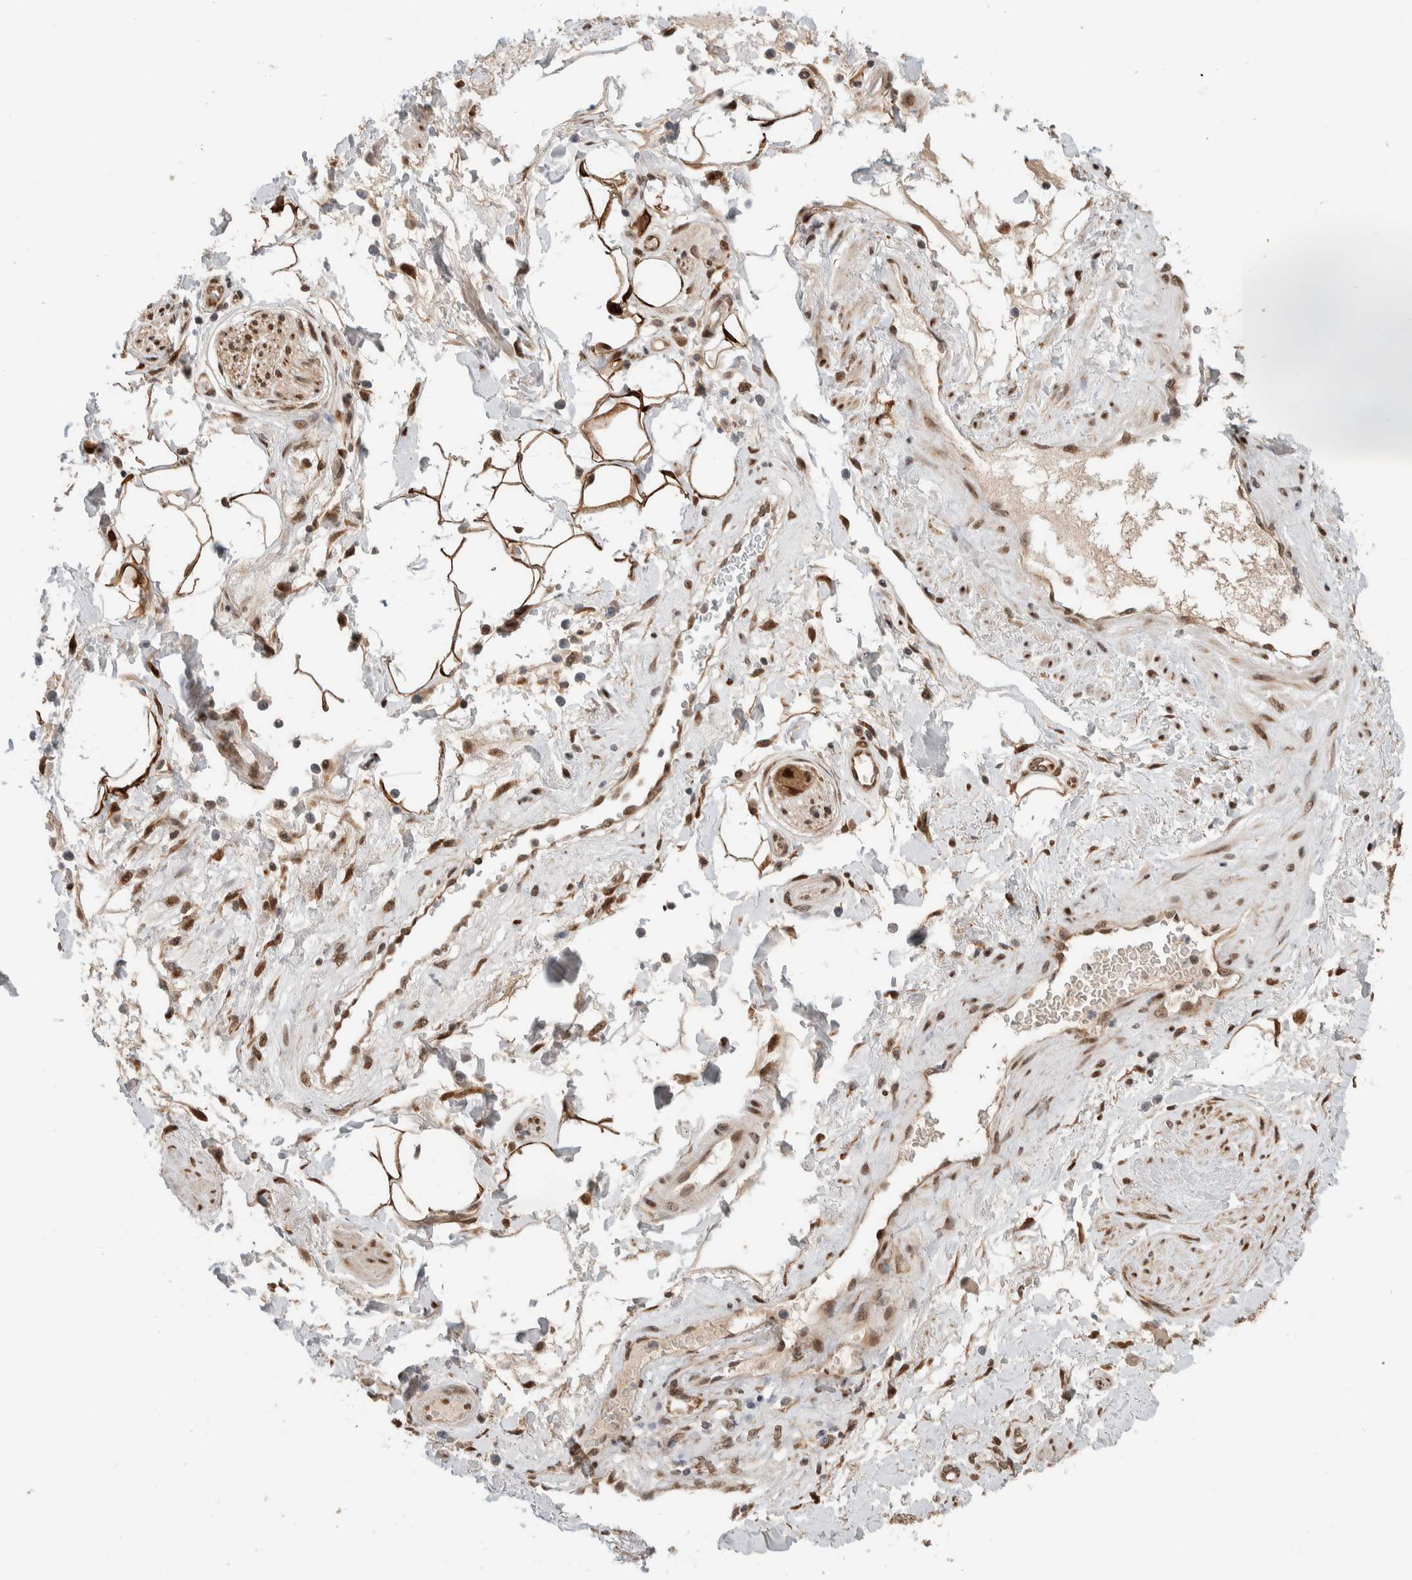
{"staining": {"intensity": "strong", "quantity": ">75%", "location": "cytoplasmic/membranous,nuclear"}, "tissue": "adipose tissue", "cell_type": "Adipocytes", "image_type": "normal", "snomed": [{"axis": "morphology", "description": "Normal tissue, NOS"}, {"axis": "topography", "description": "Soft tissue"}, {"axis": "topography", "description": "Peripheral nerve tissue"}], "caption": "Immunohistochemistry staining of normal adipose tissue, which exhibits high levels of strong cytoplasmic/membranous,nuclear staining in approximately >75% of adipocytes indicating strong cytoplasmic/membranous,nuclear protein expression. The staining was performed using DAB (brown) for protein detection and nuclei were counterstained in hematoxylin (blue).", "gene": "TNRC18", "patient": {"sex": "female", "age": 71}}